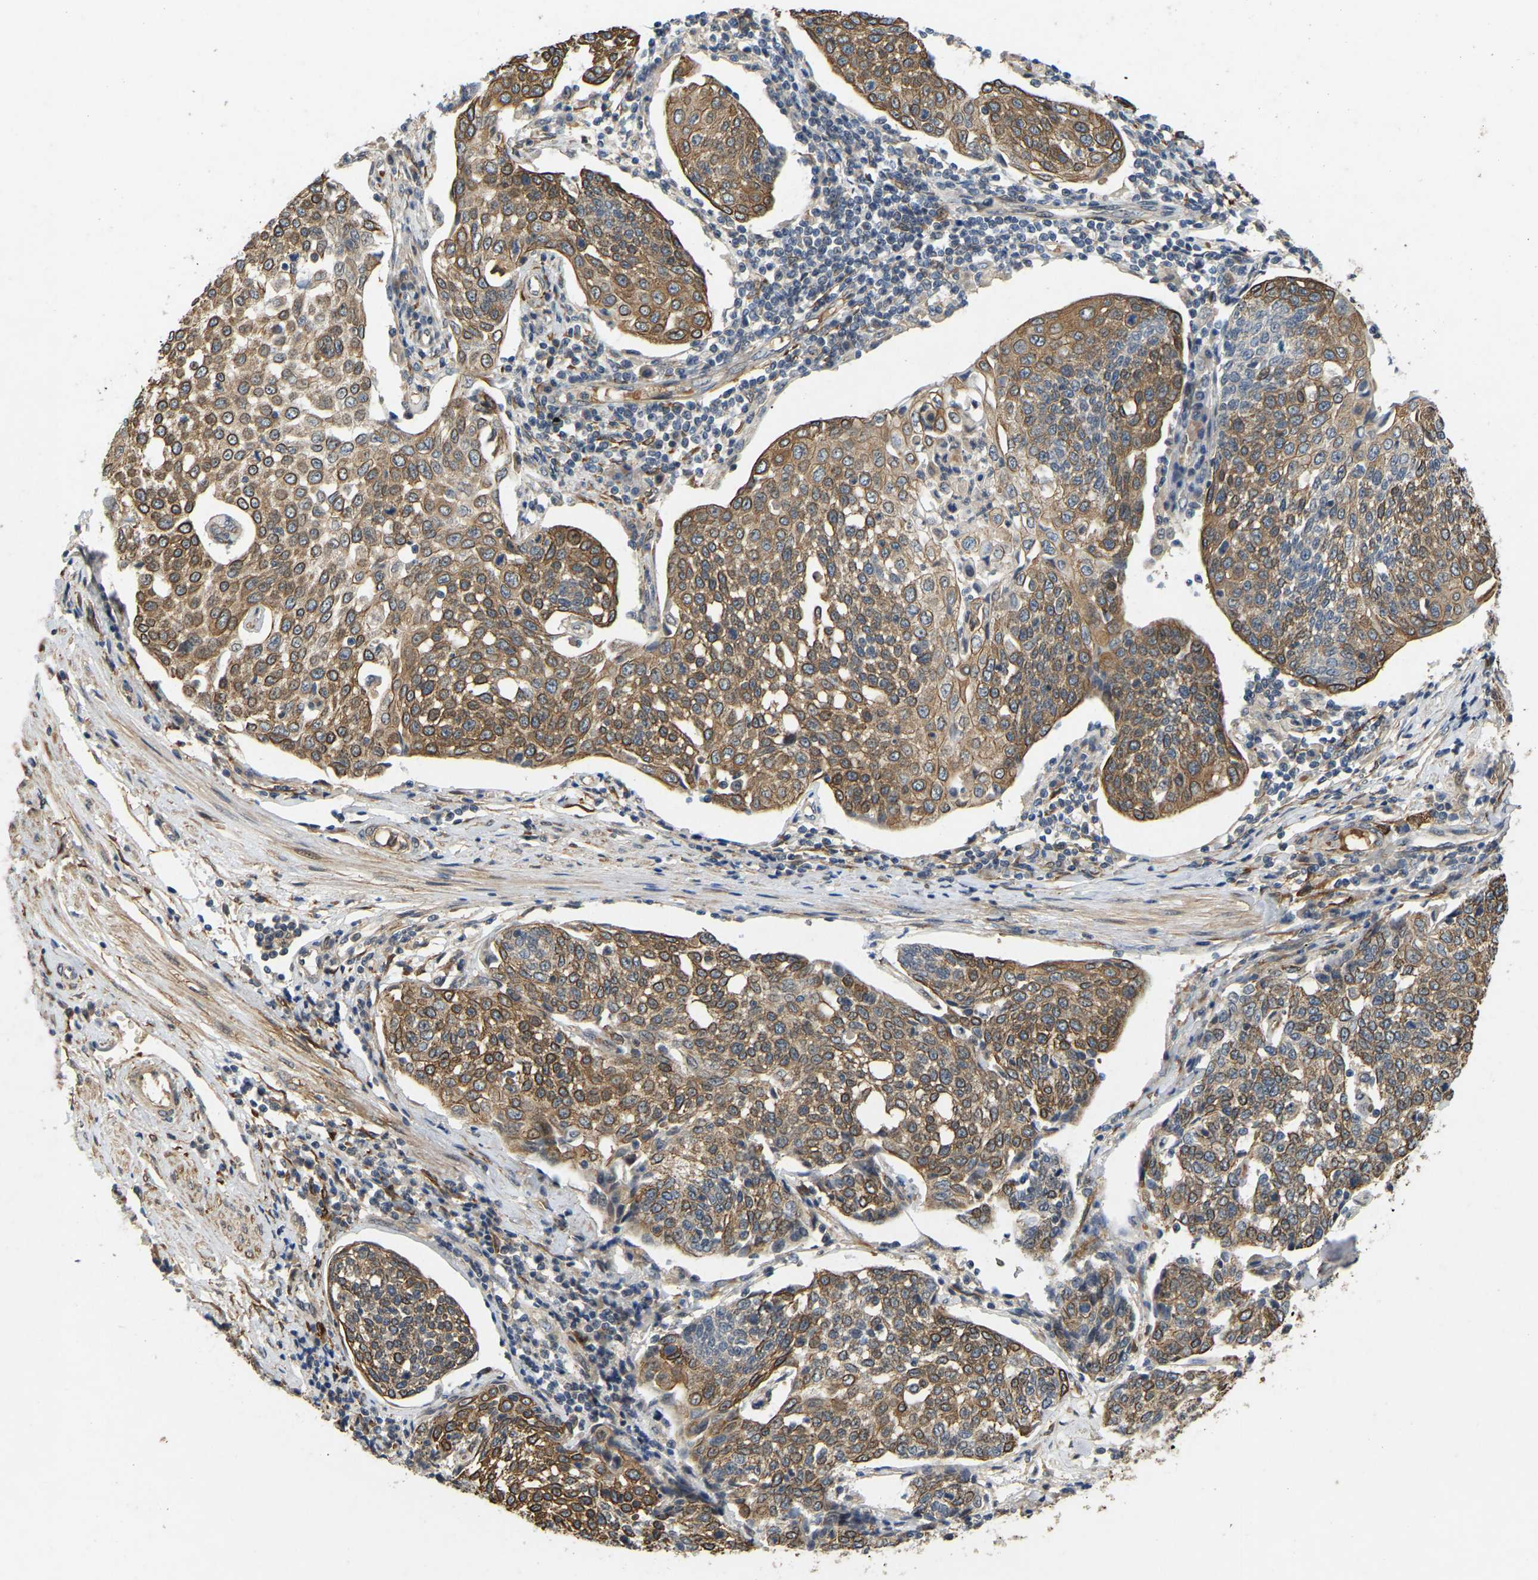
{"staining": {"intensity": "moderate", "quantity": ">75%", "location": "cytoplasmic/membranous"}, "tissue": "cervical cancer", "cell_type": "Tumor cells", "image_type": "cancer", "snomed": [{"axis": "morphology", "description": "Squamous cell carcinoma, NOS"}, {"axis": "topography", "description": "Cervix"}], "caption": "Human cervical cancer (squamous cell carcinoma) stained for a protein (brown) displays moderate cytoplasmic/membranous positive expression in about >75% of tumor cells.", "gene": "LIMK2", "patient": {"sex": "female", "age": 34}}